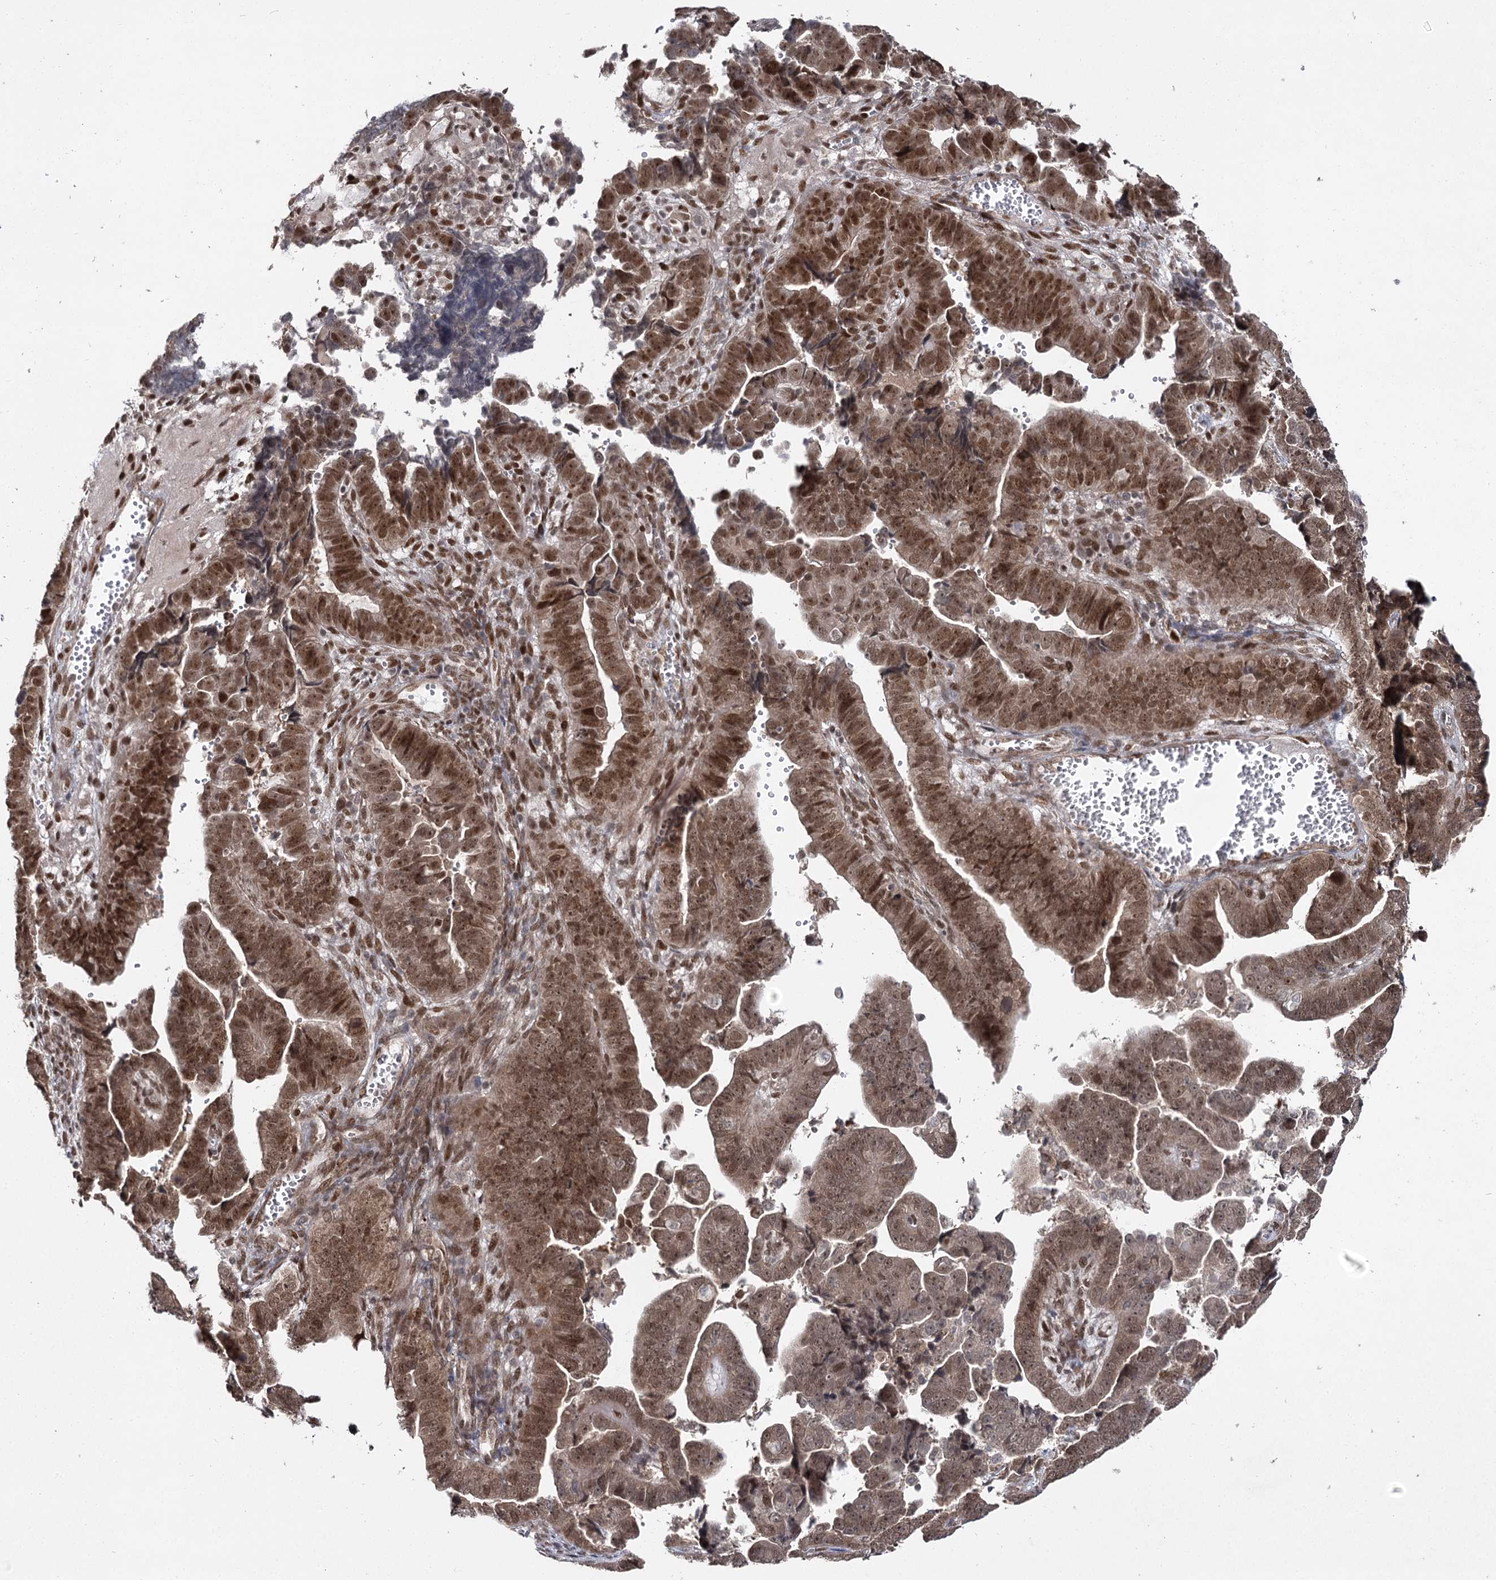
{"staining": {"intensity": "moderate", "quantity": ">75%", "location": "cytoplasmic/membranous,nuclear"}, "tissue": "endometrial cancer", "cell_type": "Tumor cells", "image_type": "cancer", "snomed": [{"axis": "morphology", "description": "Adenocarcinoma, NOS"}, {"axis": "topography", "description": "Endometrium"}], "caption": "There is medium levels of moderate cytoplasmic/membranous and nuclear staining in tumor cells of endometrial cancer, as demonstrated by immunohistochemical staining (brown color).", "gene": "DCUN1D4", "patient": {"sex": "female", "age": 75}}